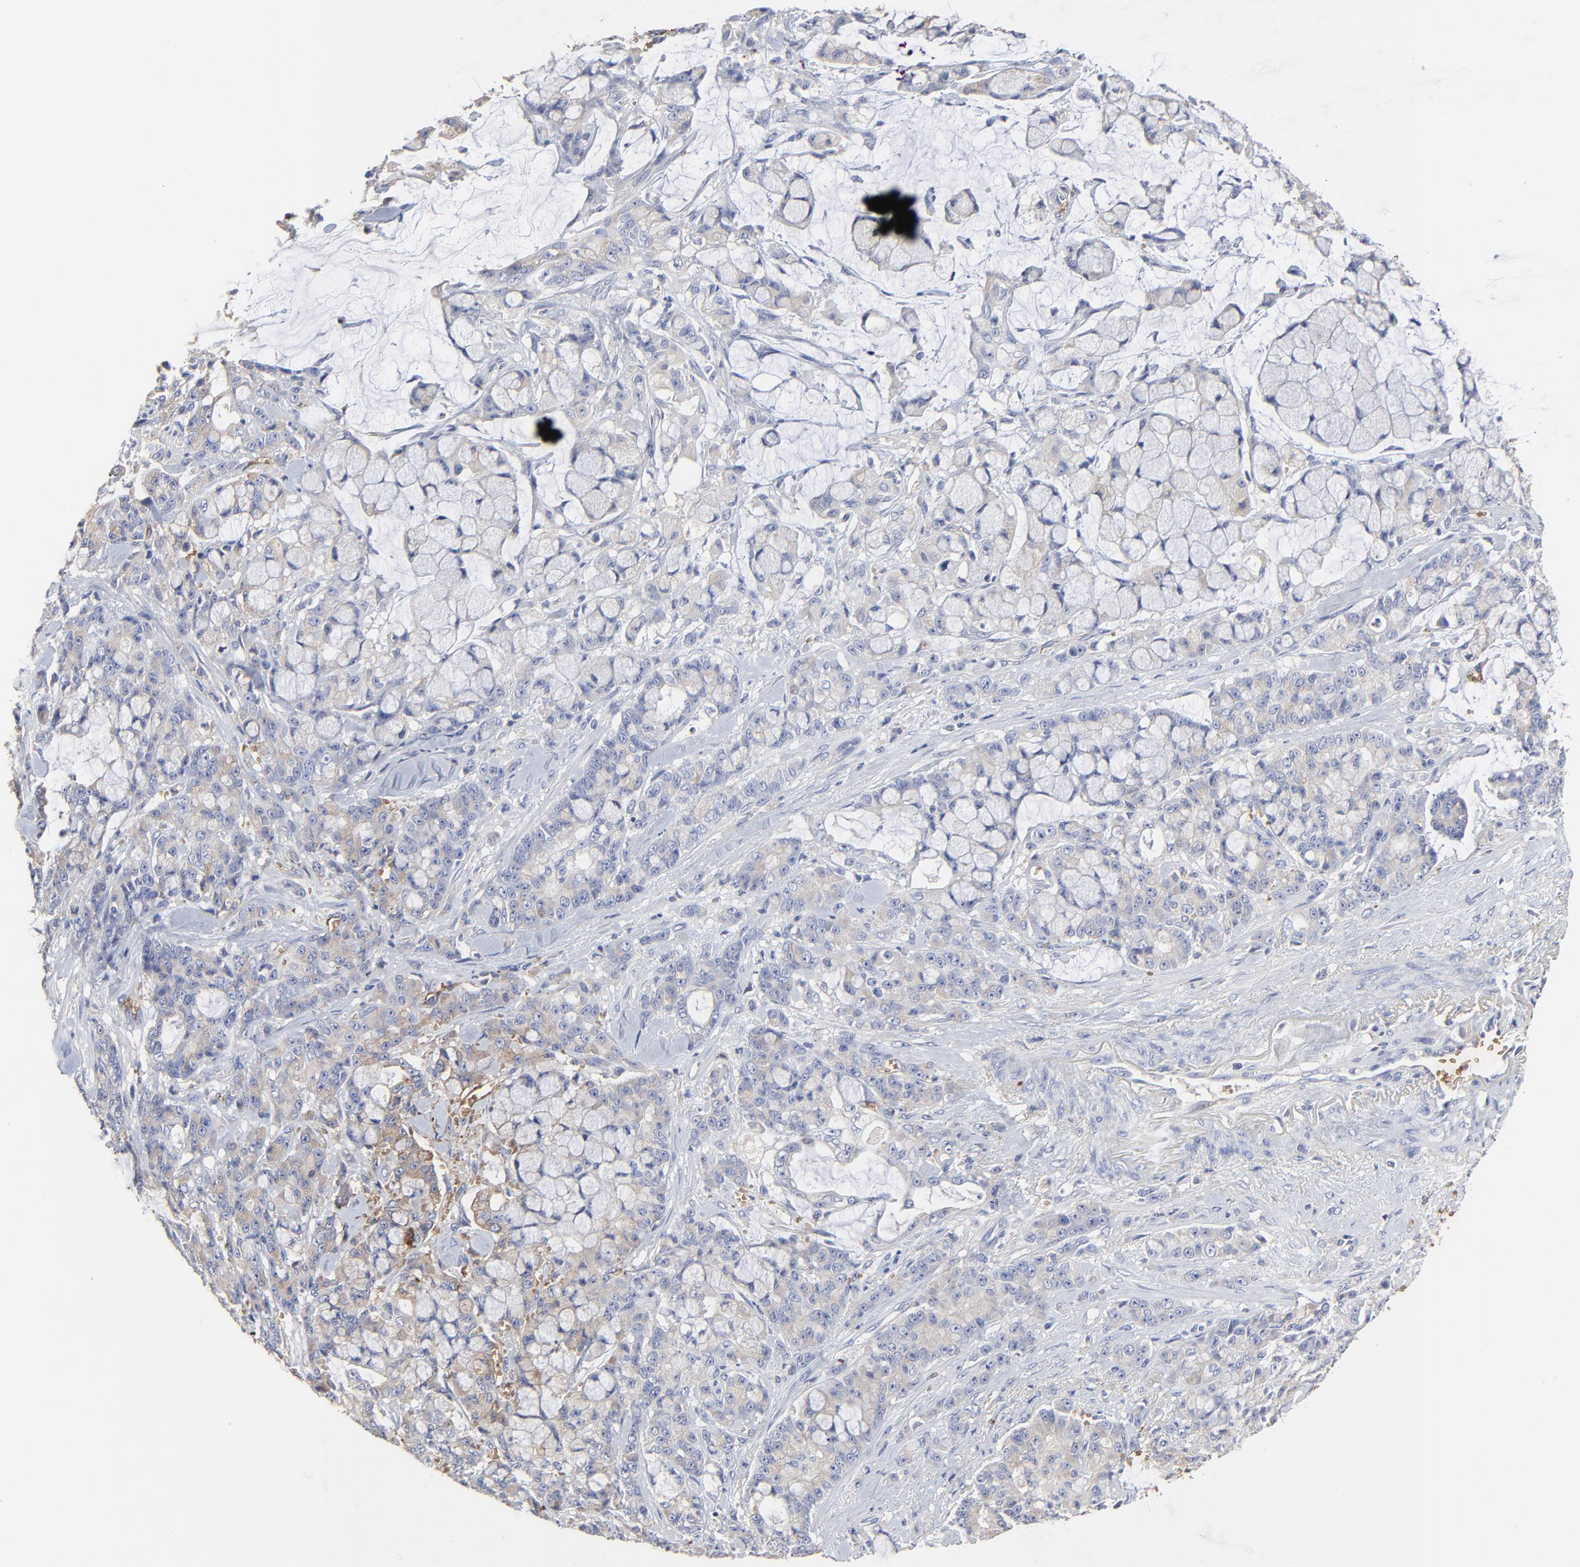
{"staining": {"intensity": "weak", "quantity": "25%-75%", "location": "cytoplasmic/membranous"}, "tissue": "pancreatic cancer", "cell_type": "Tumor cells", "image_type": "cancer", "snomed": [{"axis": "morphology", "description": "Adenocarcinoma, NOS"}, {"axis": "topography", "description": "Pancreas"}], "caption": "A micrograph of human pancreatic cancer stained for a protein reveals weak cytoplasmic/membranous brown staining in tumor cells.", "gene": "PAG1", "patient": {"sex": "female", "age": 73}}